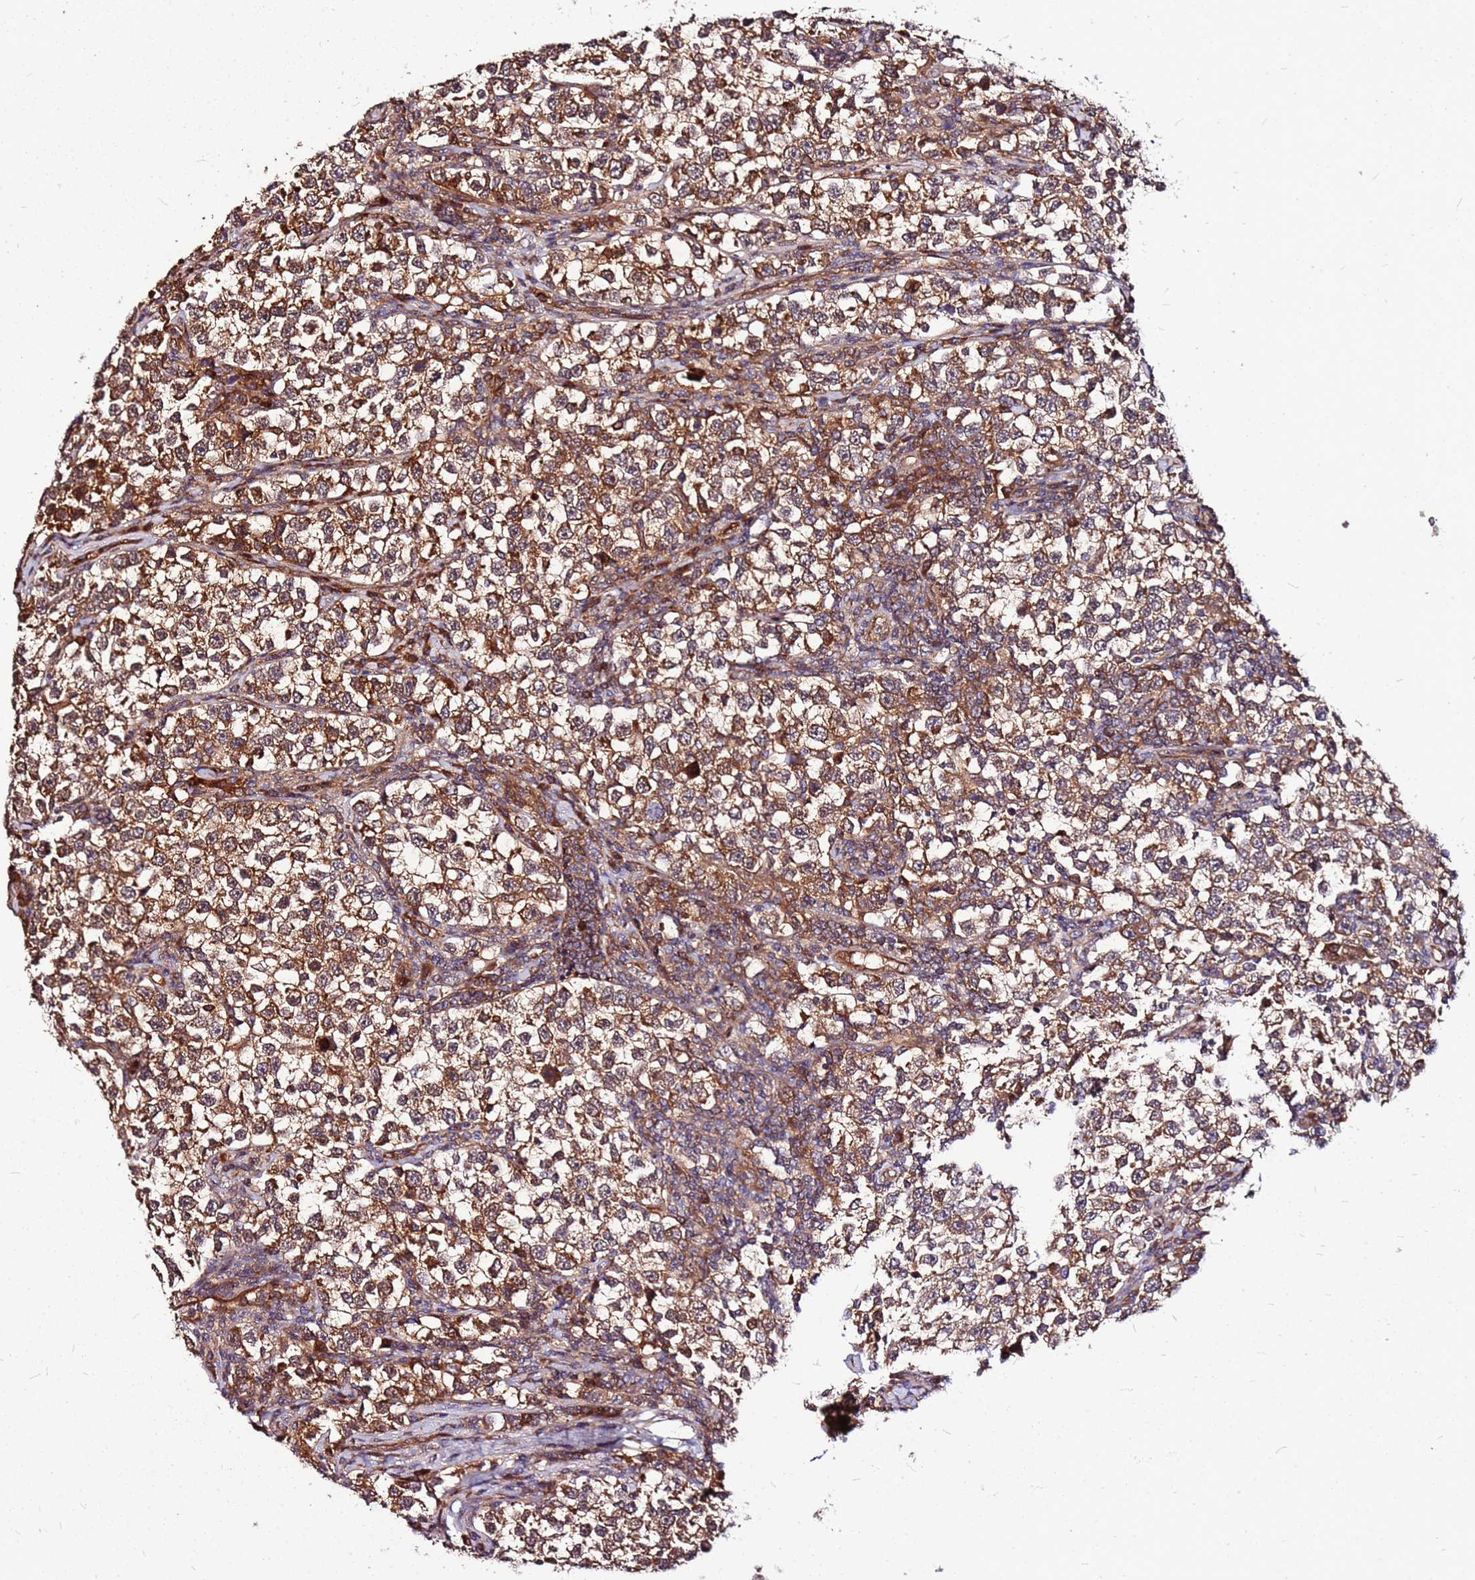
{"staining": {"intensity": "moderate", "quantity": ">75%", "location": "cytoplasmic/membranous"}, "tissue": "testis cancer", "cell_type": "Tumor cells", "image_type": "cancer", "snomed": [{"axis": "morphology", "description": "Normal tissue, NOS"}, {"axis": "morphology", "description": "Seminoma, NOS"}, {"axis": "topography", "description": "Testis"}], "caption": "High-magnification brightfield microscopy of seminoma (testis) stained with DAB (3,3'-diaminobenzidine) (brown) and counterstained with hematoxylin (blue). tumor cells exhibit moderate cytoplasmic/membranous staining is identified in approximately>75% of cells.", "gene": "LYPLAL1", "patient": {"sex": "male", "age": 43}}